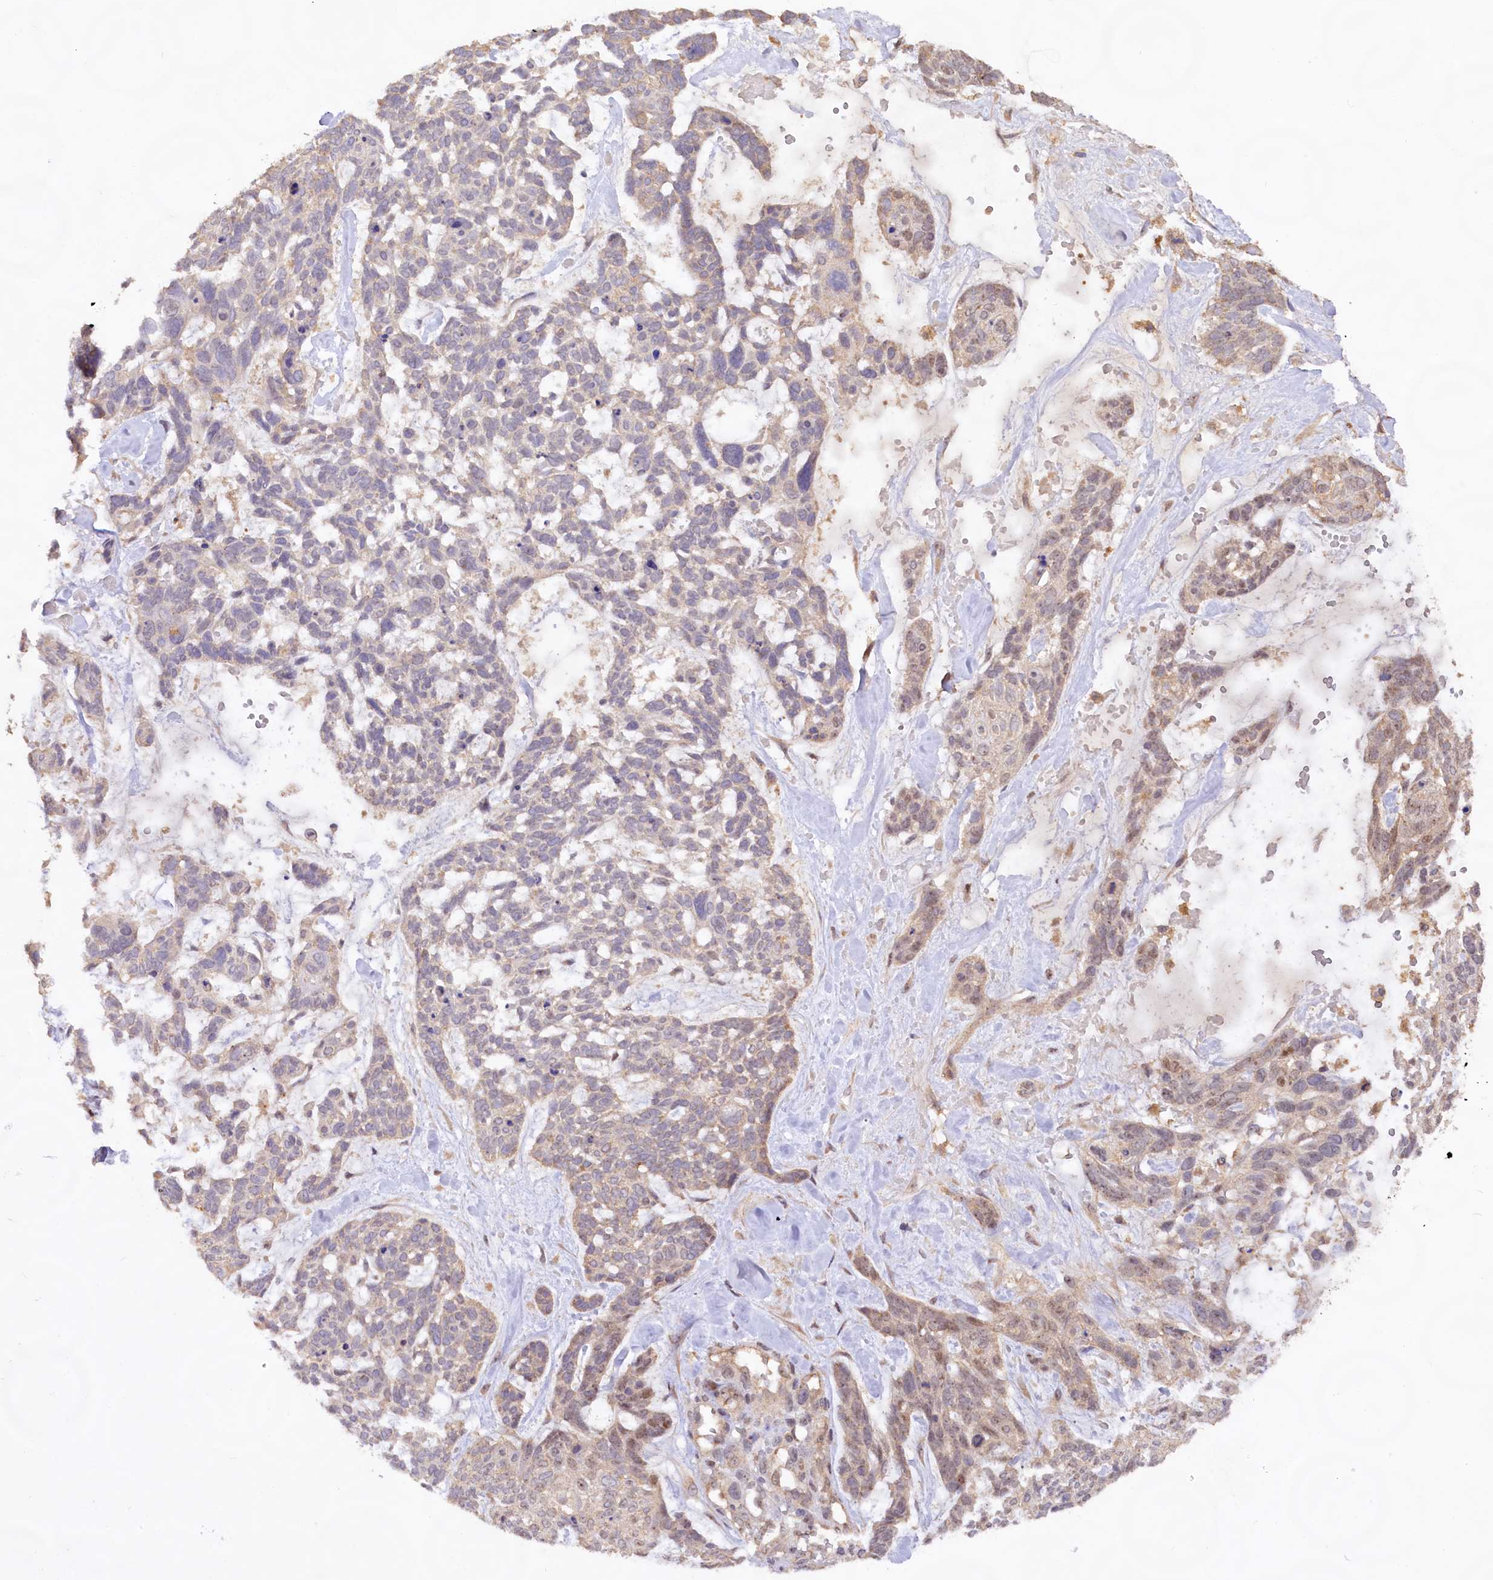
{"staining": {"intensity": "weak", "quantity": "<25%", "location": "nuclear"}, "tissue": "skin cancer", "cell_type": "Tumor cells", "image_type": "cancer", "snomed": [{"axis": "morphology", "description": "Basal cell carcinoma"}, {"axis": "topography", "description": "Skin"}], "caption": "Immunohistochemical staining of human skin cancer (basal cell carcinoma) exhibits no significant staining in tumor cells. The staining is performed using DAB (3,3'-diaminobenzidine) brown chromogen with nuclei counter-stained in using hematoxylin.", "gene": "RRP8", "patient": {"sex": "male", "age": 88}}